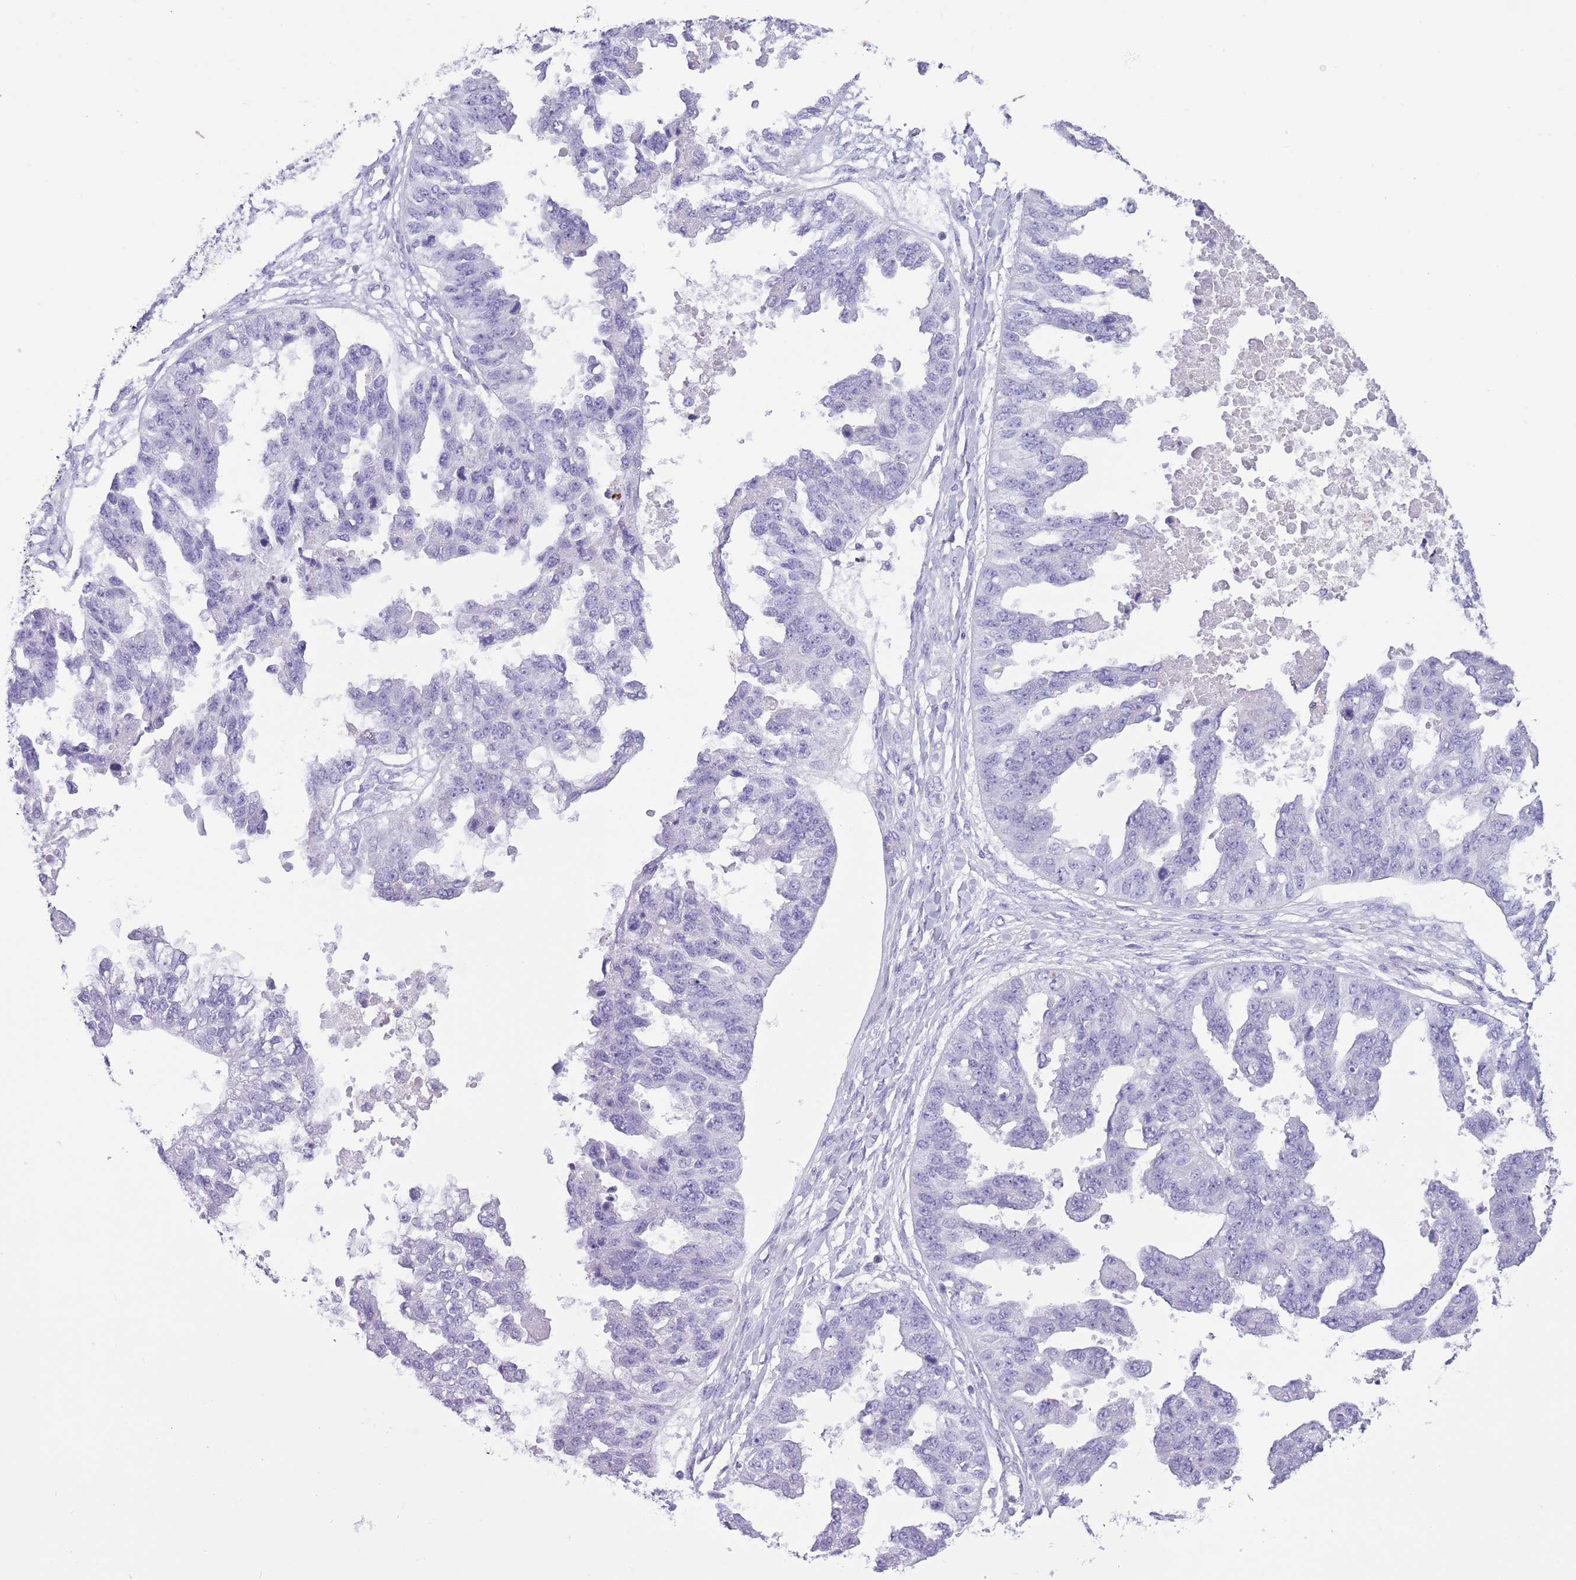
{"staining": {"intensity": "negative", "quantity": "none", "location": "none"}, "tissue": "ovarian cancer", "cell_type": "Tumor cells", "image_type": "cancer", "snomed": [{"axis": "morphology", "description": "Cystadenocarcinoma, serous, NOS"}, {"axis": "topography", "description": "Ovary"}], "caption": "Tumor cells show no significant protein positivity in serous cystadenocarcinoma (ovarian).", "gene": "OR6M1", "patient": {"sex": "female", "age": 58}}